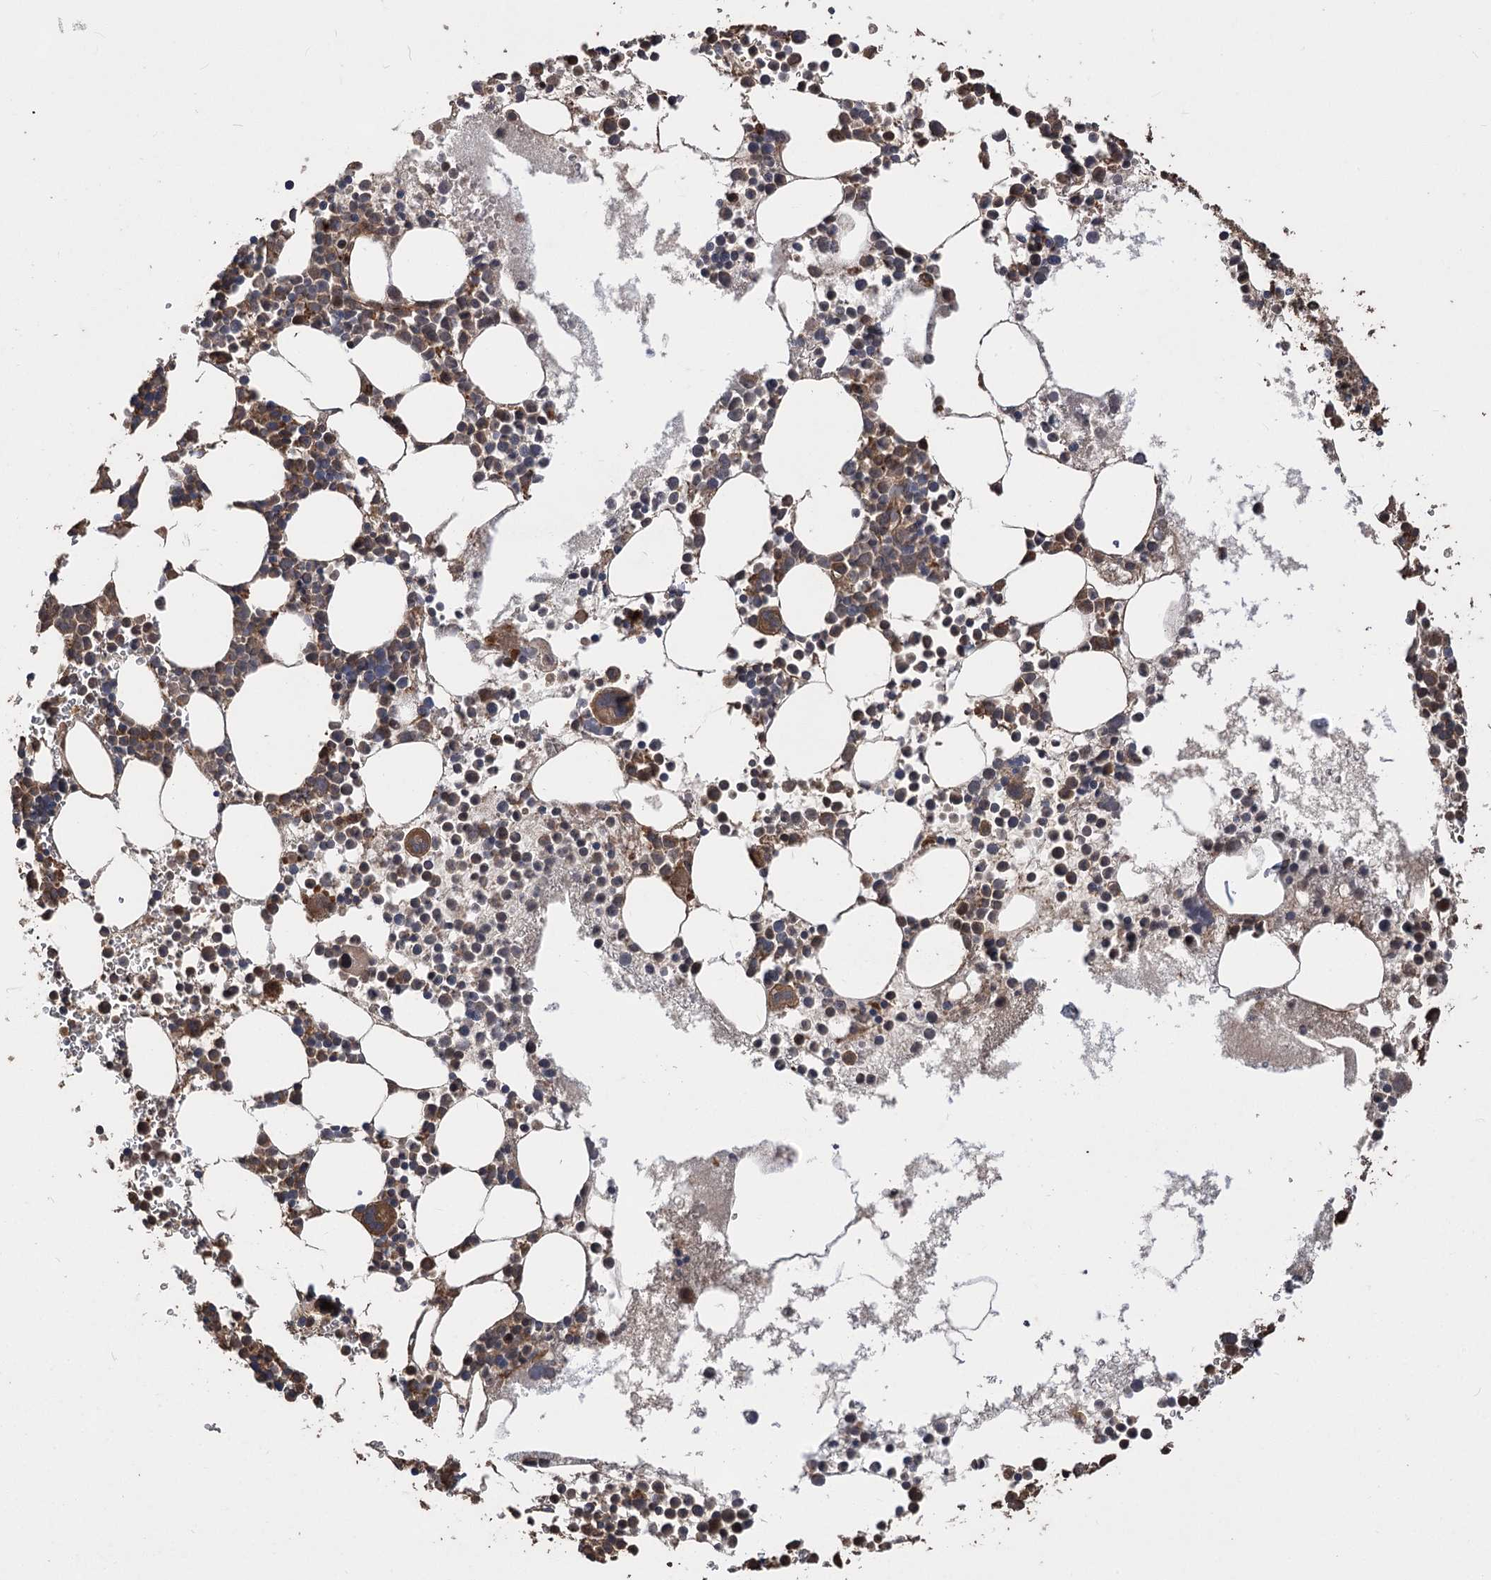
{"staining": {"intensity": "moderate", "quantity": ">75%", "location": "cytoplasmic/membranous"}, "tissue": "bone marrow", "cell_type": "Hematopoietic cells", "image_type": "normal", "snomed": [{"axis": "morphology", "description": "Normal tissue, NOS"}, {"axis": "topography", "description": "Bone marrow"}], "caption": "An immunohistochemistry (IHC) image of unremarkable tissue is shown. Protein staining in brown highlights moderate cytoplasmic/membranous positivity in bone marrow within hematopoietic cells.", "gene": "RASSF3", "patient": {"sex": "female", "age": 78}}